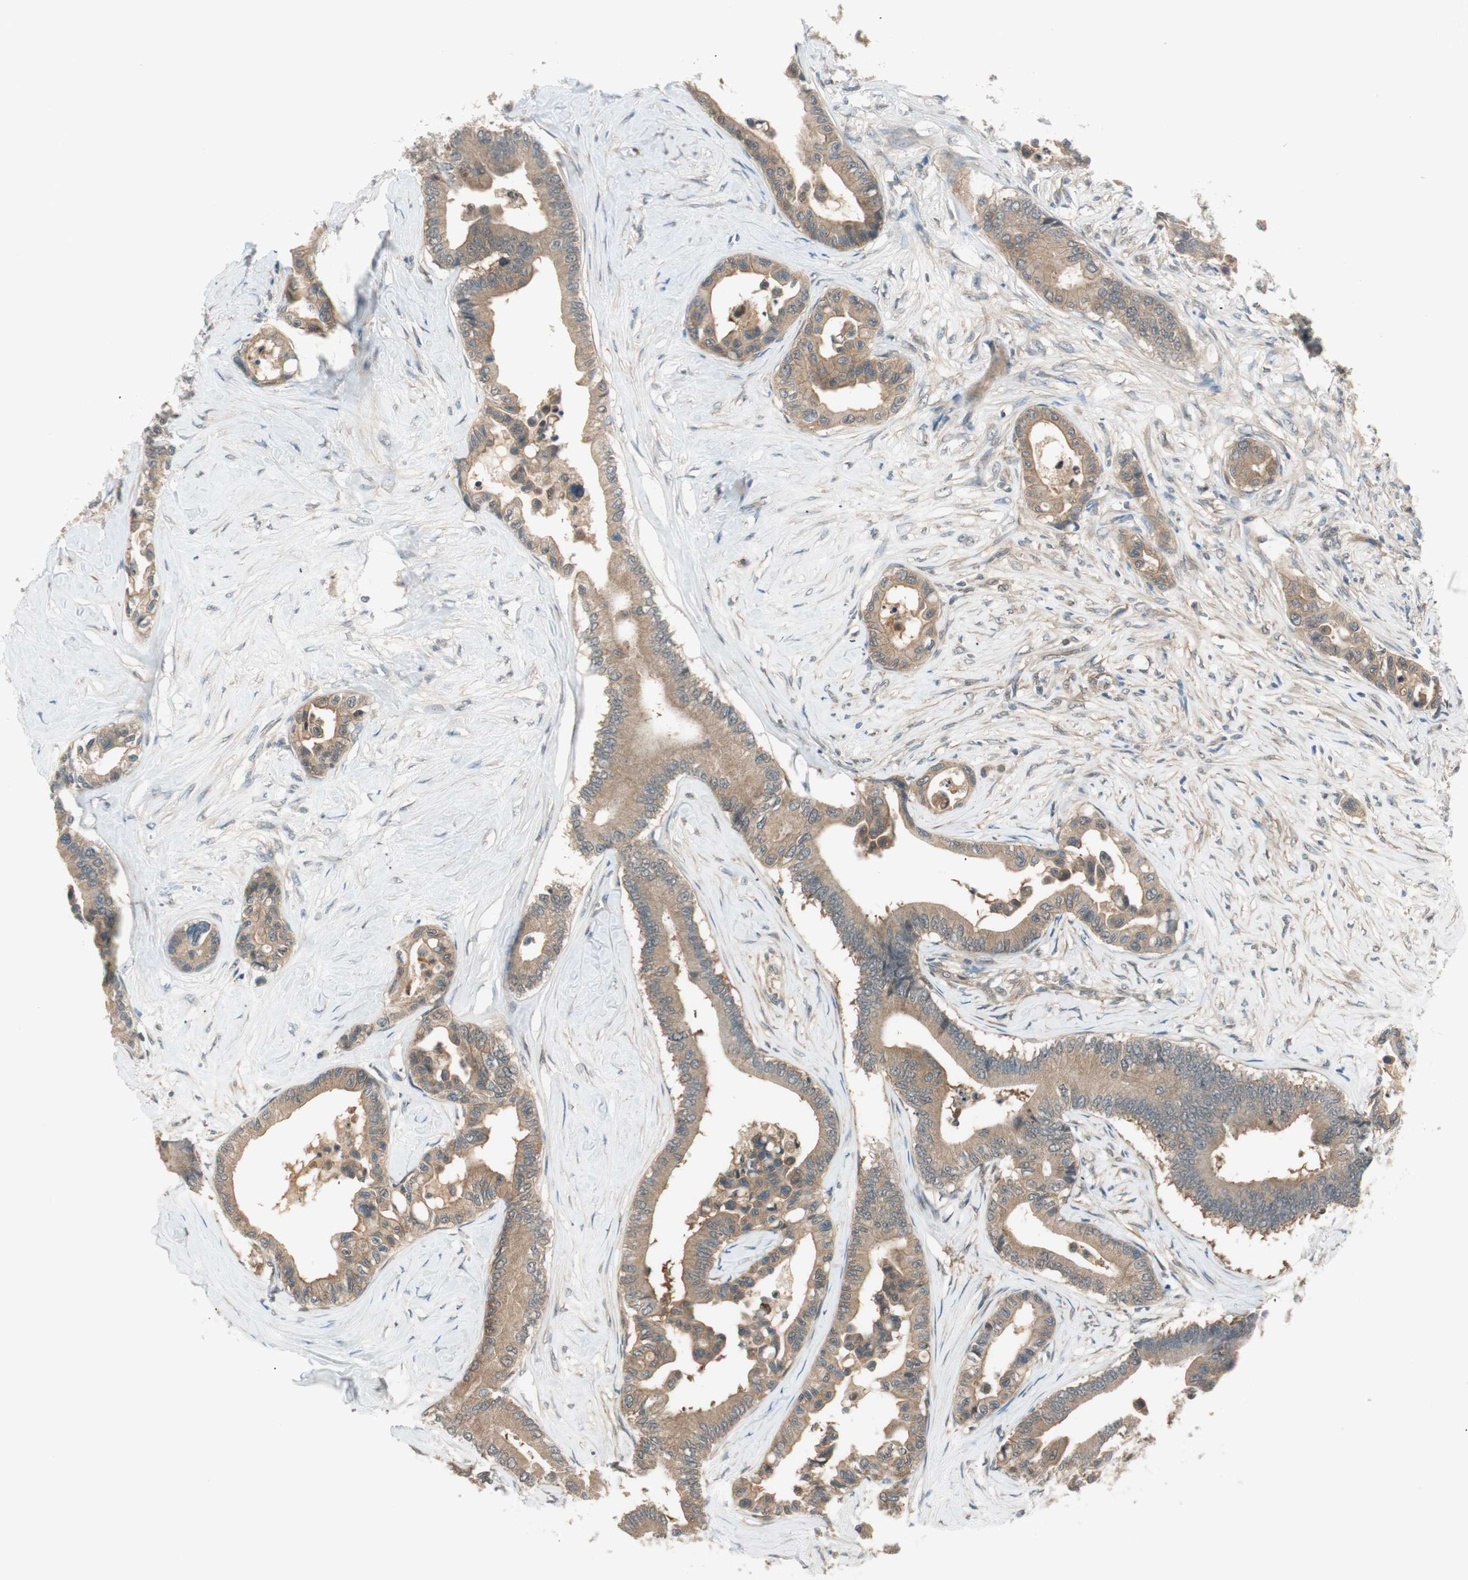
{"staining": {"intensity": "moderate", "quantity": ">75%", "location": "cytoplasmic/membranous"}, "tissue": "colorectal cancer", "cell_type": "Tumor cells", "image_type": "cancer", "snomed": [{"axis": "morphology", "description": "Normal tissue, NOS"}, {"axis": "morphology", "description": "Adenocarcinoma, NOS"}, {"axis": "topography", "description": "Colon"}], "caption": "Protein expression analysis of colorectal cancer (adenocarcinoma) demonstrates moderate cytoplasmic/membranous positivity in about >75% of tumor cells. The staining was performed using DAB to visualize the protein expression in brown, while the nuclei were stained in blue with hematoxylin (Magnification: 20x).", "gene": "PSMD8", "patient": {"sex": "male", "age": 82}}